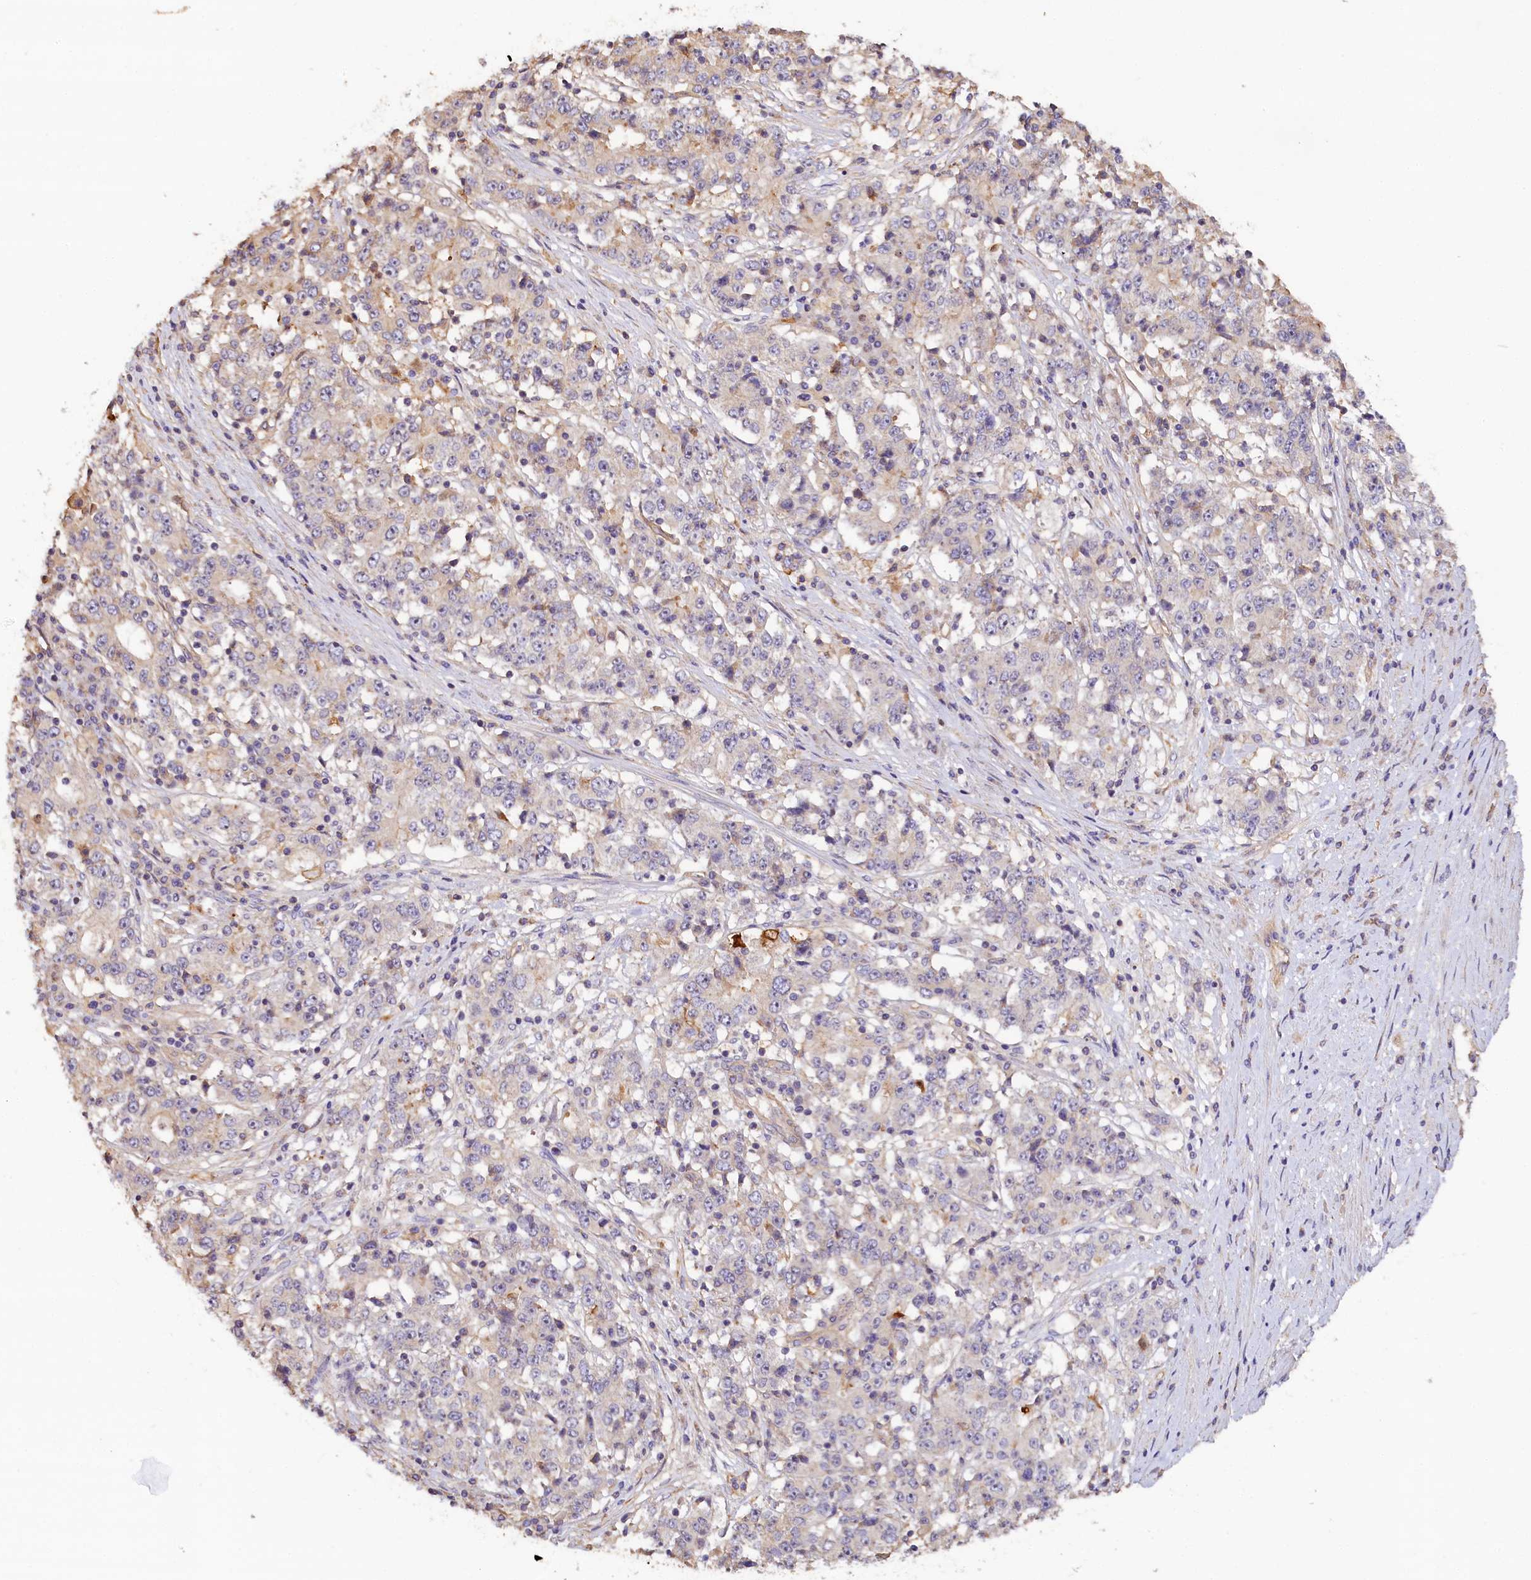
{"staining": {"intensity": "negative", "quantity": "none", "location": "none"}, "tissue": "stomach cancer", "cell_type": "Tumor cells", "image_type": "cancer", "snomed": [{"axis": "morphology", "description": "Adenocarcinoma, NOS"}, {"axis": "topography", "description": "Stomach"}], "caption": "Tumor cells are negative for protein expression in human adenocarcinoma (stomach). (DAB (3,3'-diaminobenzidine) immunohistochemistry visualized using brightfield microscopy, high magnification).", "gene": "KATNB1", "patient": {"sex": "male", "age": 59}}